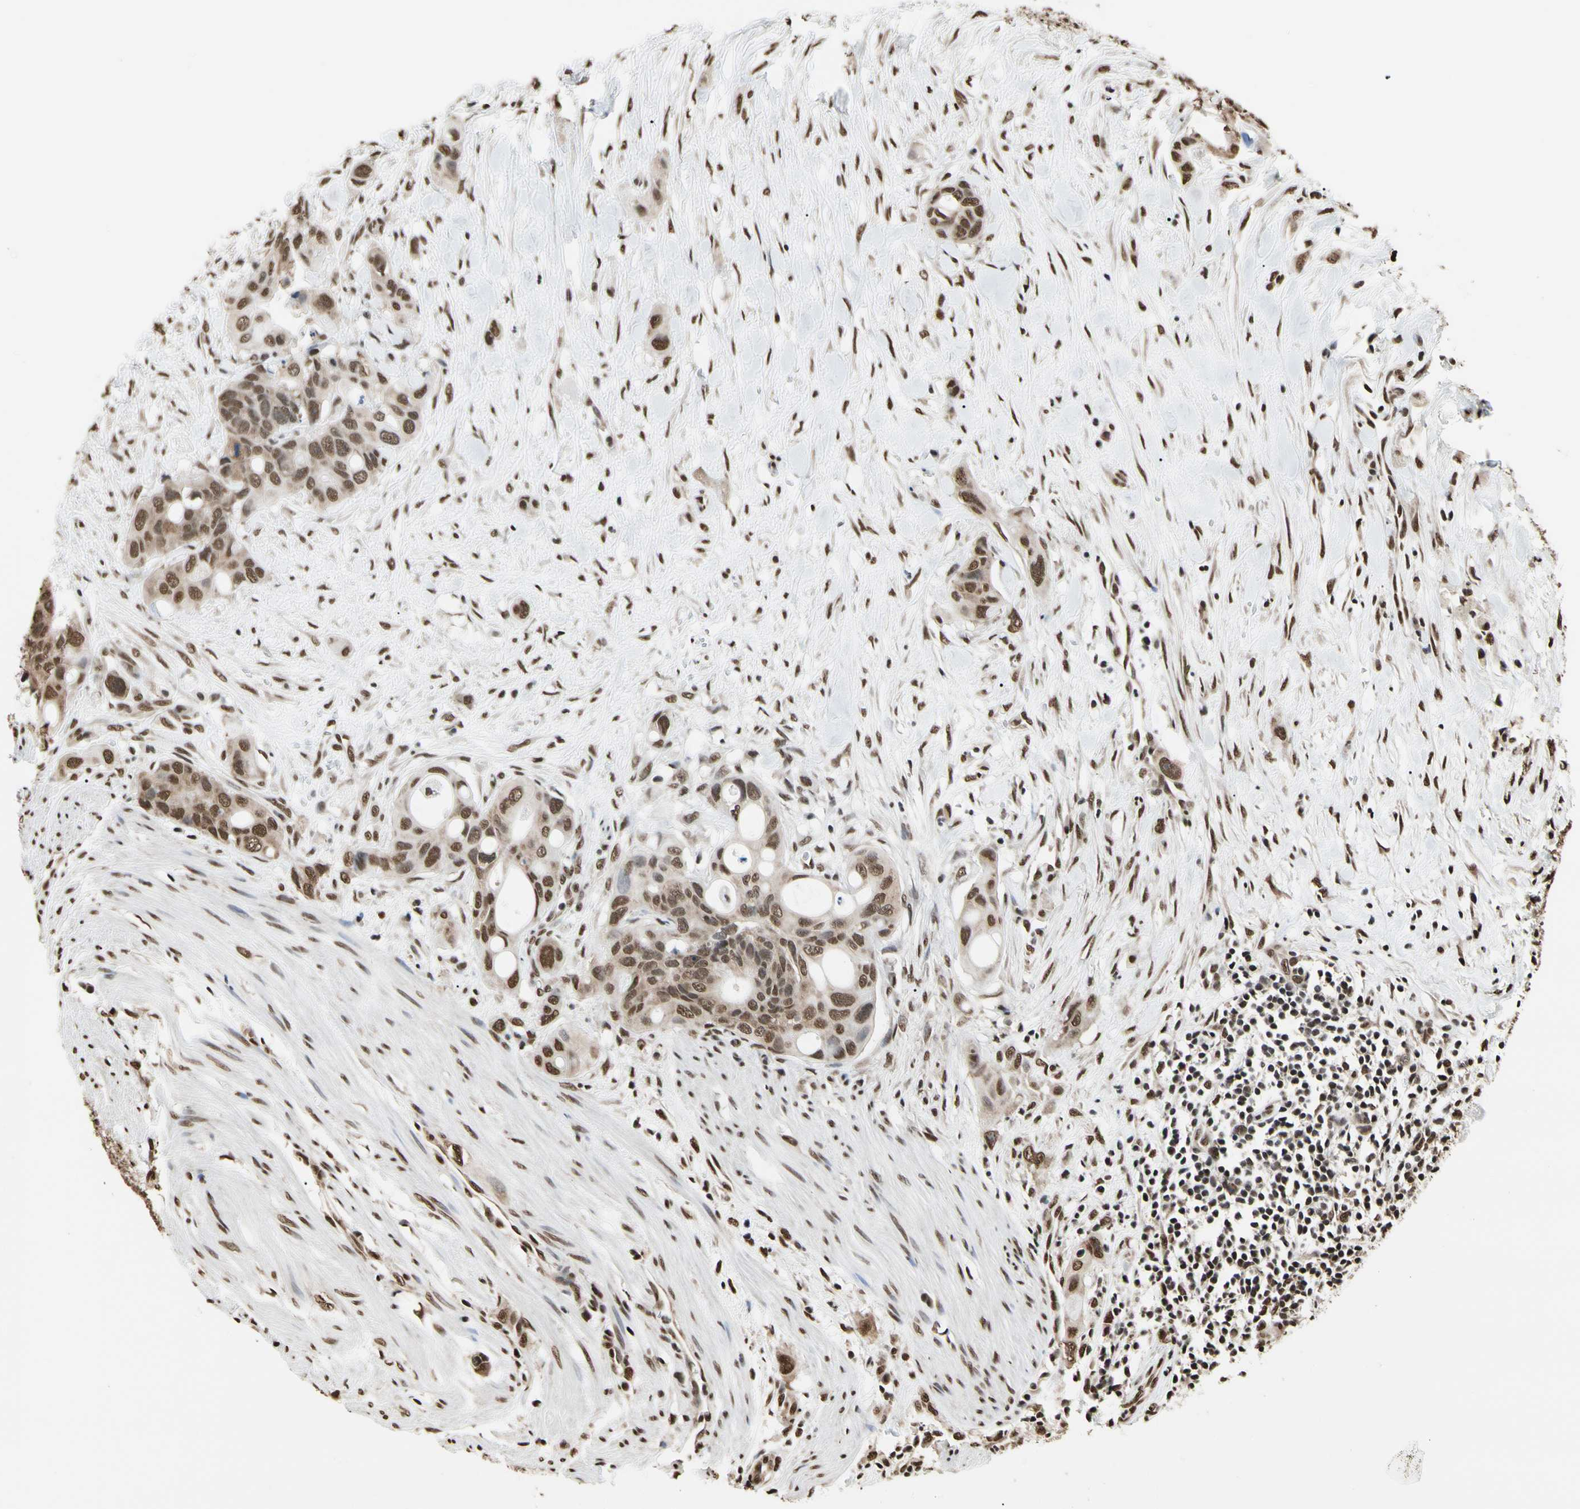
{"staining": {"intensity": "strong", "quantity": ">75%", "location": "nuclear"}, "tissue": "colorectal cancer", "cell_type": "Tumor cells", "image_type": "cancer", "snomed": [{"axis": "morphology", "description": "Adenocarcinoma, NOS"}, {"axis": "topography", "description": "Colon"}], "caption": "Immunohistochemical staining of human colorectal cancer displays high levels of strong nuclear protein expression in about >75% of tumor cells. The staining is performed using DAB brown chromogen to label protein expression. The nuclei are counter-stained blue using hematoxylin.", "gene": "HNRNPK", "patient": {"sex": "female", "age": 57}}